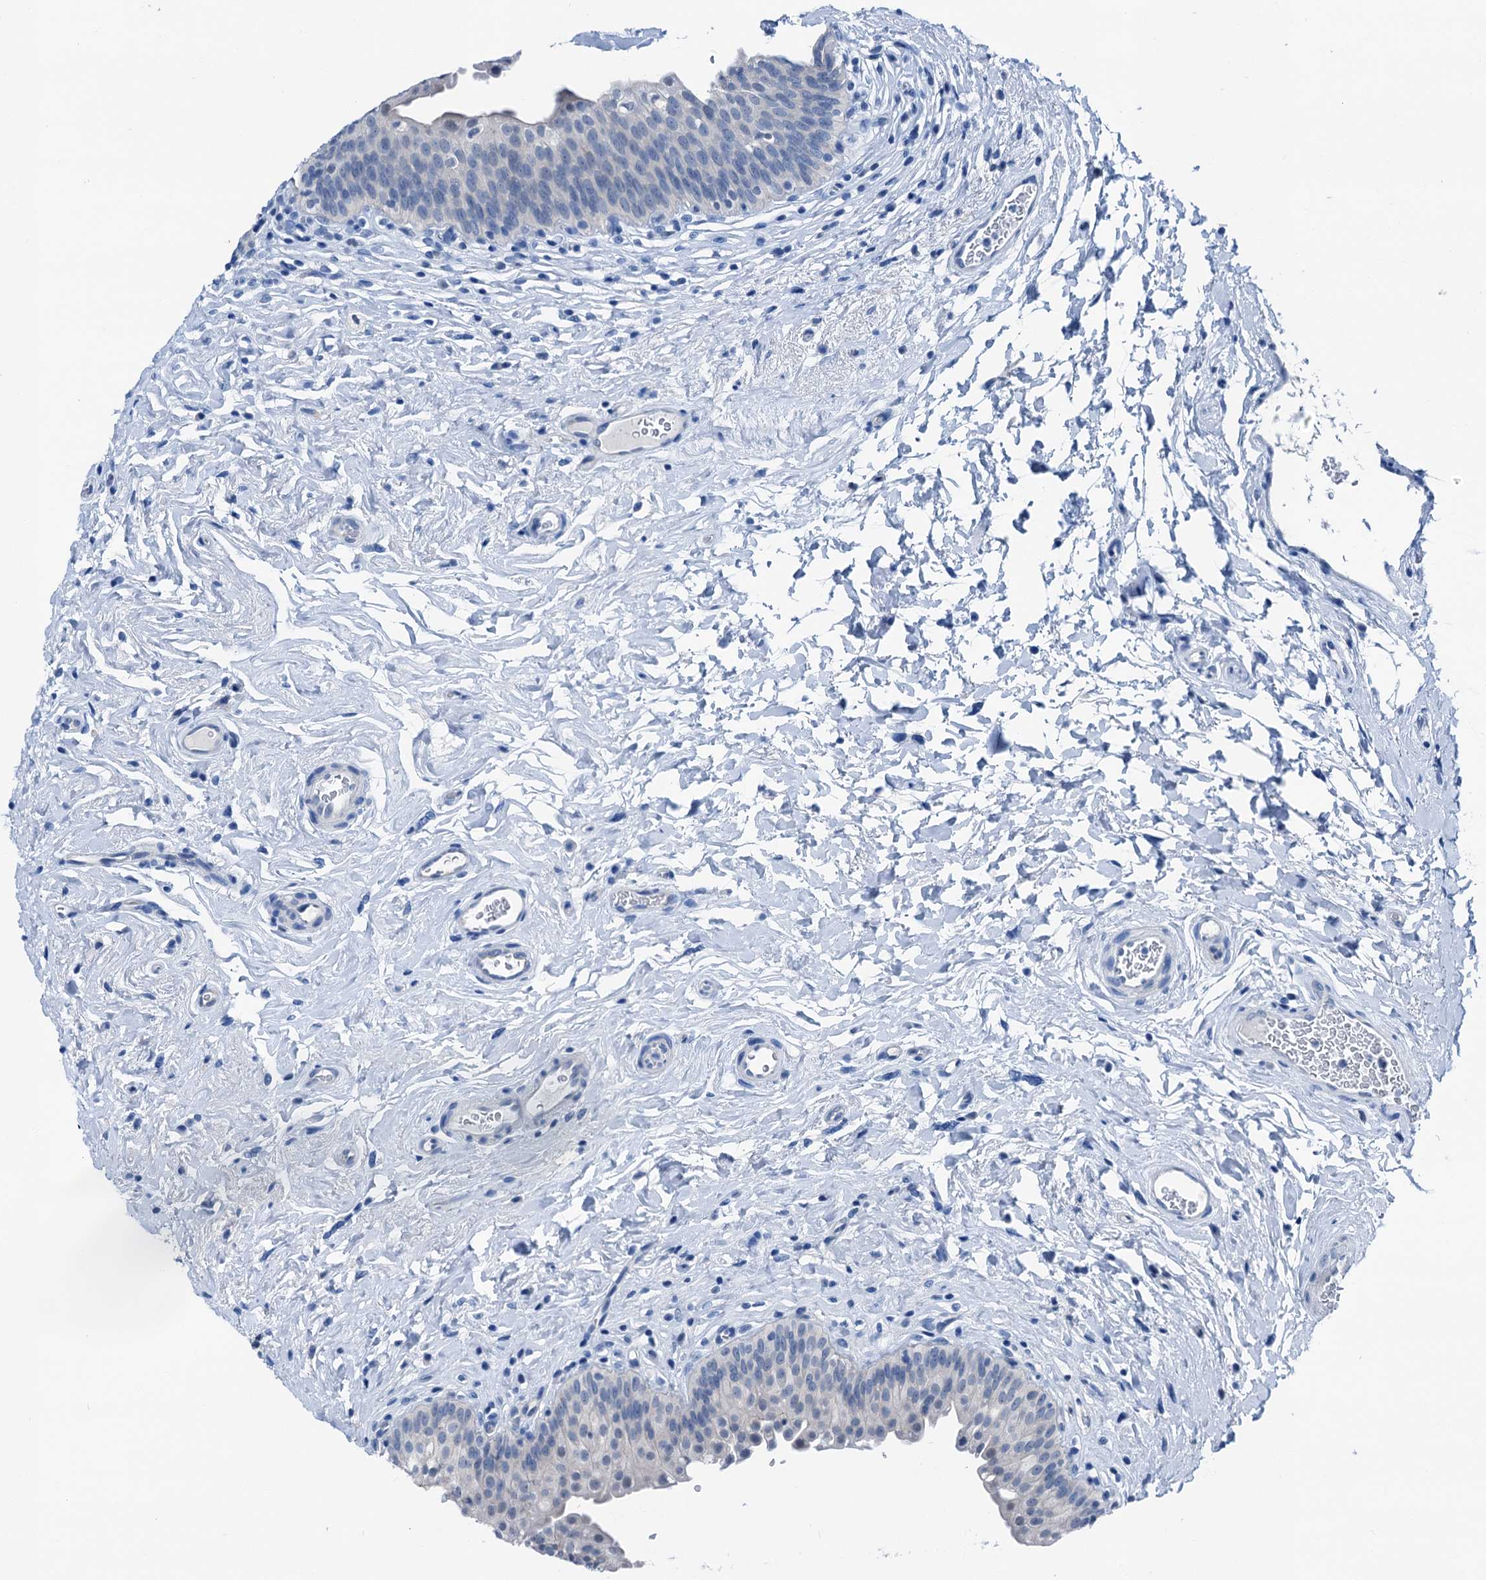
{"staining": {"intensity": "negative", "quantity": "none", "location": "none"}, "tissue": "urinary bladder", "cell_type": "Urothelial cells", "image_type": "normal", "snomed": [{"axis": "morphology", "description": "Normal tissue, NOS"}, {"axis": "topography", "description": "Urinary bladder"}], "caption": "The image demonstrates no significant positivity in urothelial cells of urinary bladder. Brightfield microscopy of immunohistochemistry (IHC) stained with DAB (3,3'-diaminobenzidine) (brown) and hematoxylin (blue), captured at high magnification.", "gene": "CBLN3", "patient": {"sex": "male", "age": 83}}